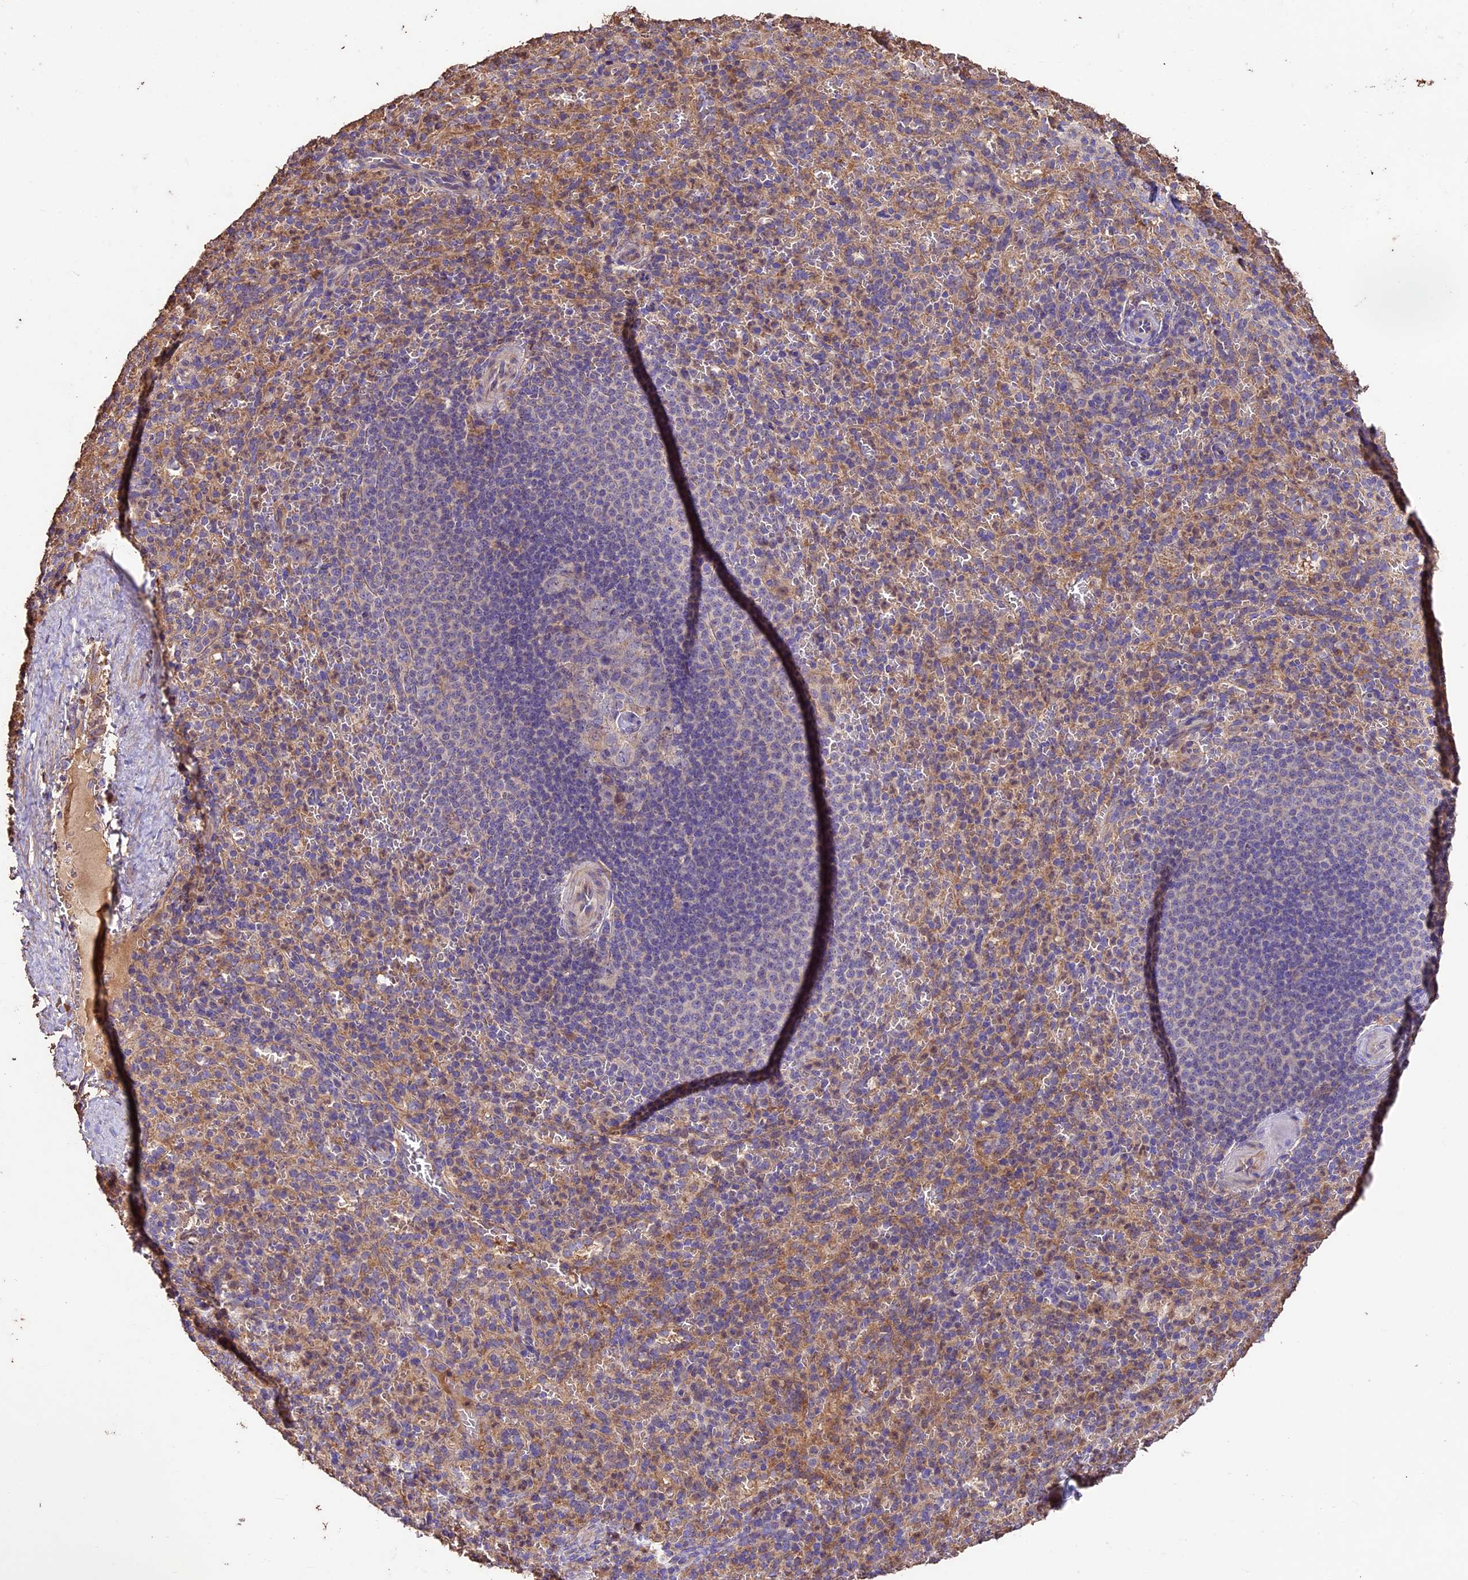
{"staining": {"intensity": "moderate", "quantity": ">75%", "location": "cytoplasmic/membranous"}, "tissue": "spleen", "cell_type": "Cells in red pulp", "image_type": "normal", "snomed": [{"axis": "morphology", "description": "Normal tissue, NOS"}, {"axis": "topography", "description": "Spleen"}], "caption": "A micrograph of spleen stained for a protein displays moderate cytoplasmic/membranous brown staining in cells in red pulp. Using DAB (brown) and hematoxylin (blue) stains, captured at high magnification using brightfield microscopy.", "gene": "CRLF1", "patient": {"sex": "female", "age": 21}}